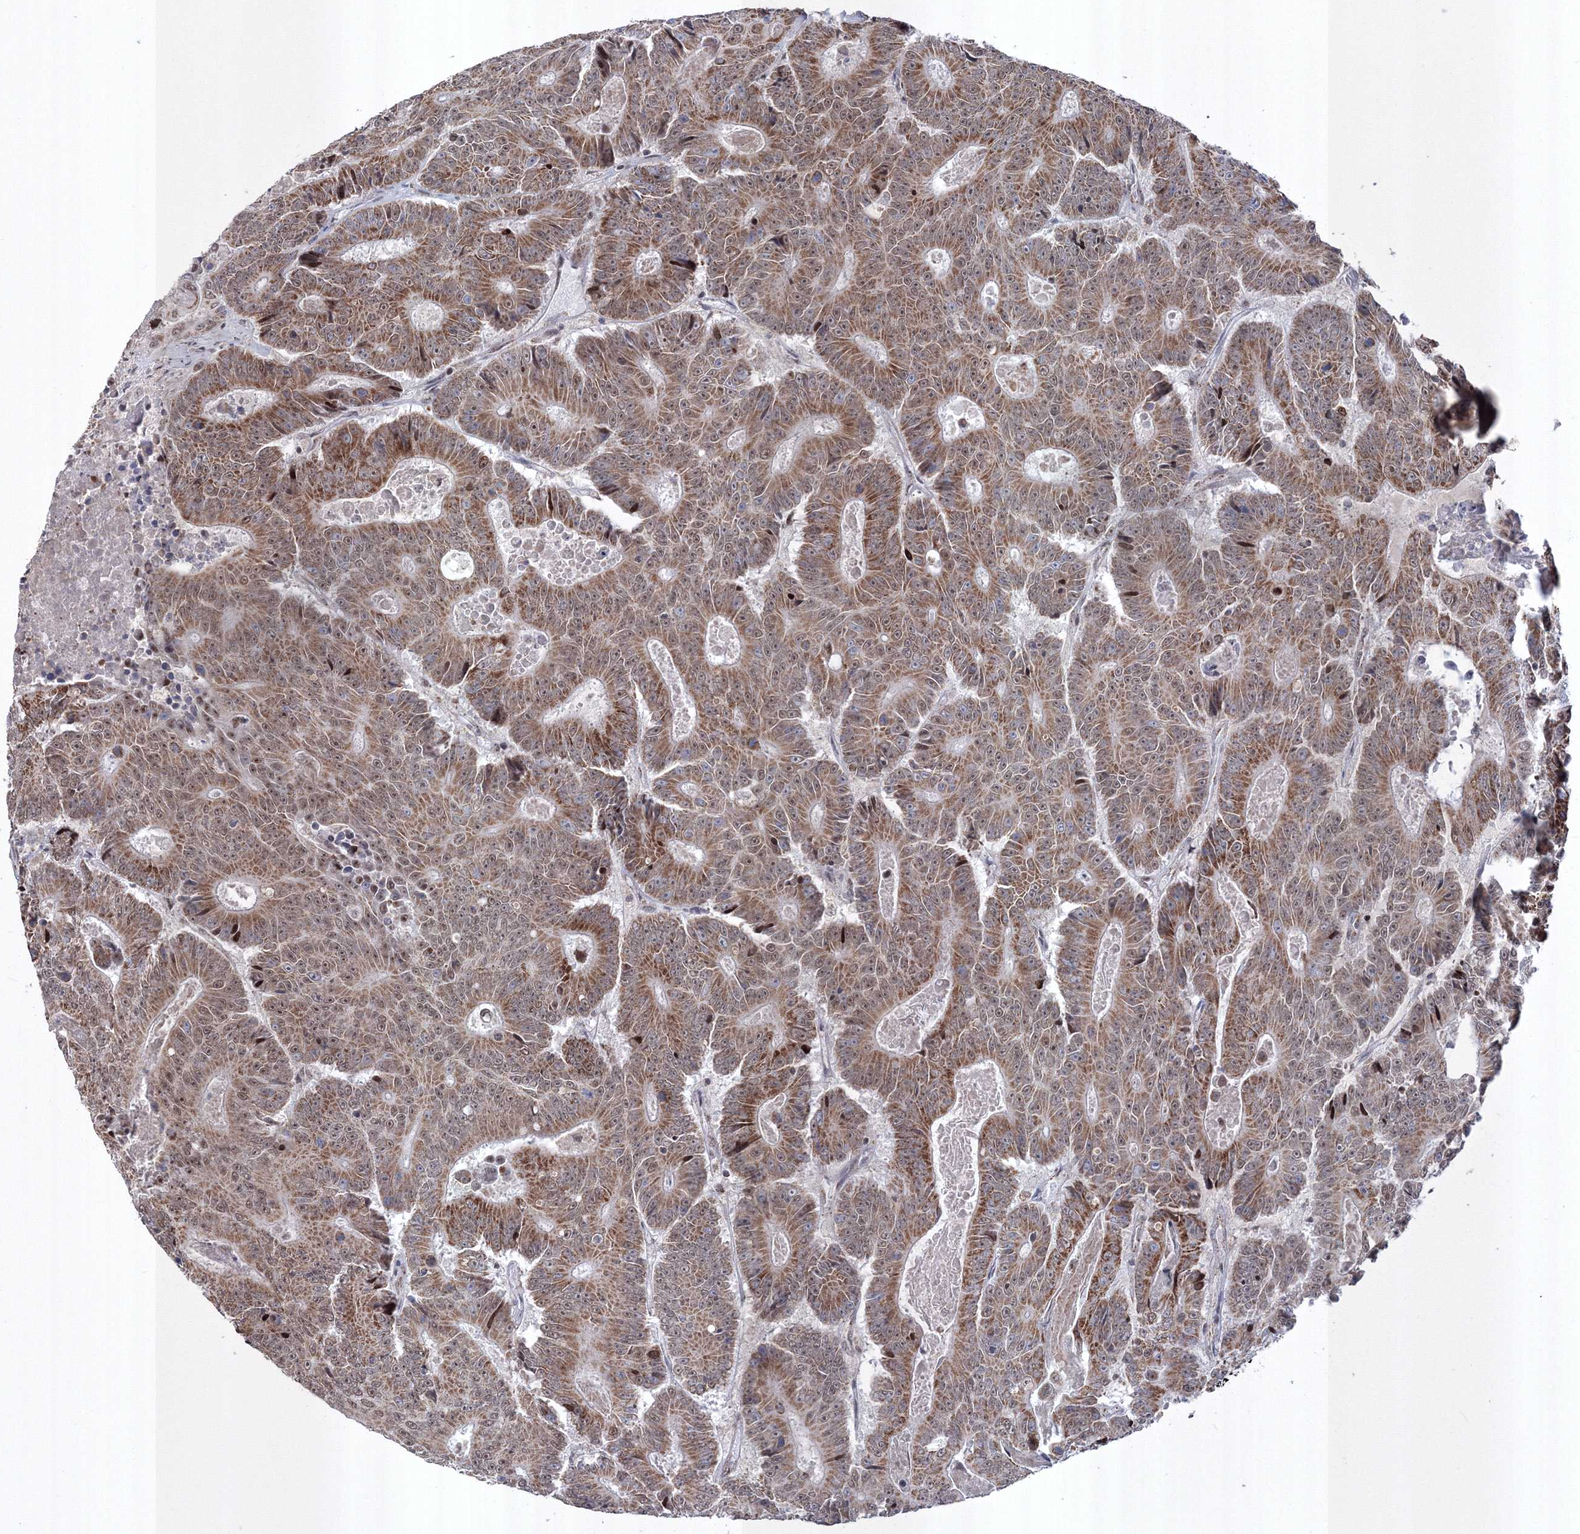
{"staining": {"intensity": "moderate", "quantity": ">75%", "location": "cytoplasmic/membranous,nuclear"}, "tissue": "colorectal cancer", "cell_type": "Tumor cells", "image_type": "cancer", "snomed": [{"axis": "morphology", "description": "Adenocarcinoma, NOS"}, {"axis": "topography", "description": "Colon"}], "caption": "The immunohistochemical stain labels moderate cytoplasmic/membranous and nuclear expression in tumor cells of colorectal cancer (adenocarcinoma) tissue.", "gene": "GRSF1", "patient": {"sex": "male", "age": 83}}